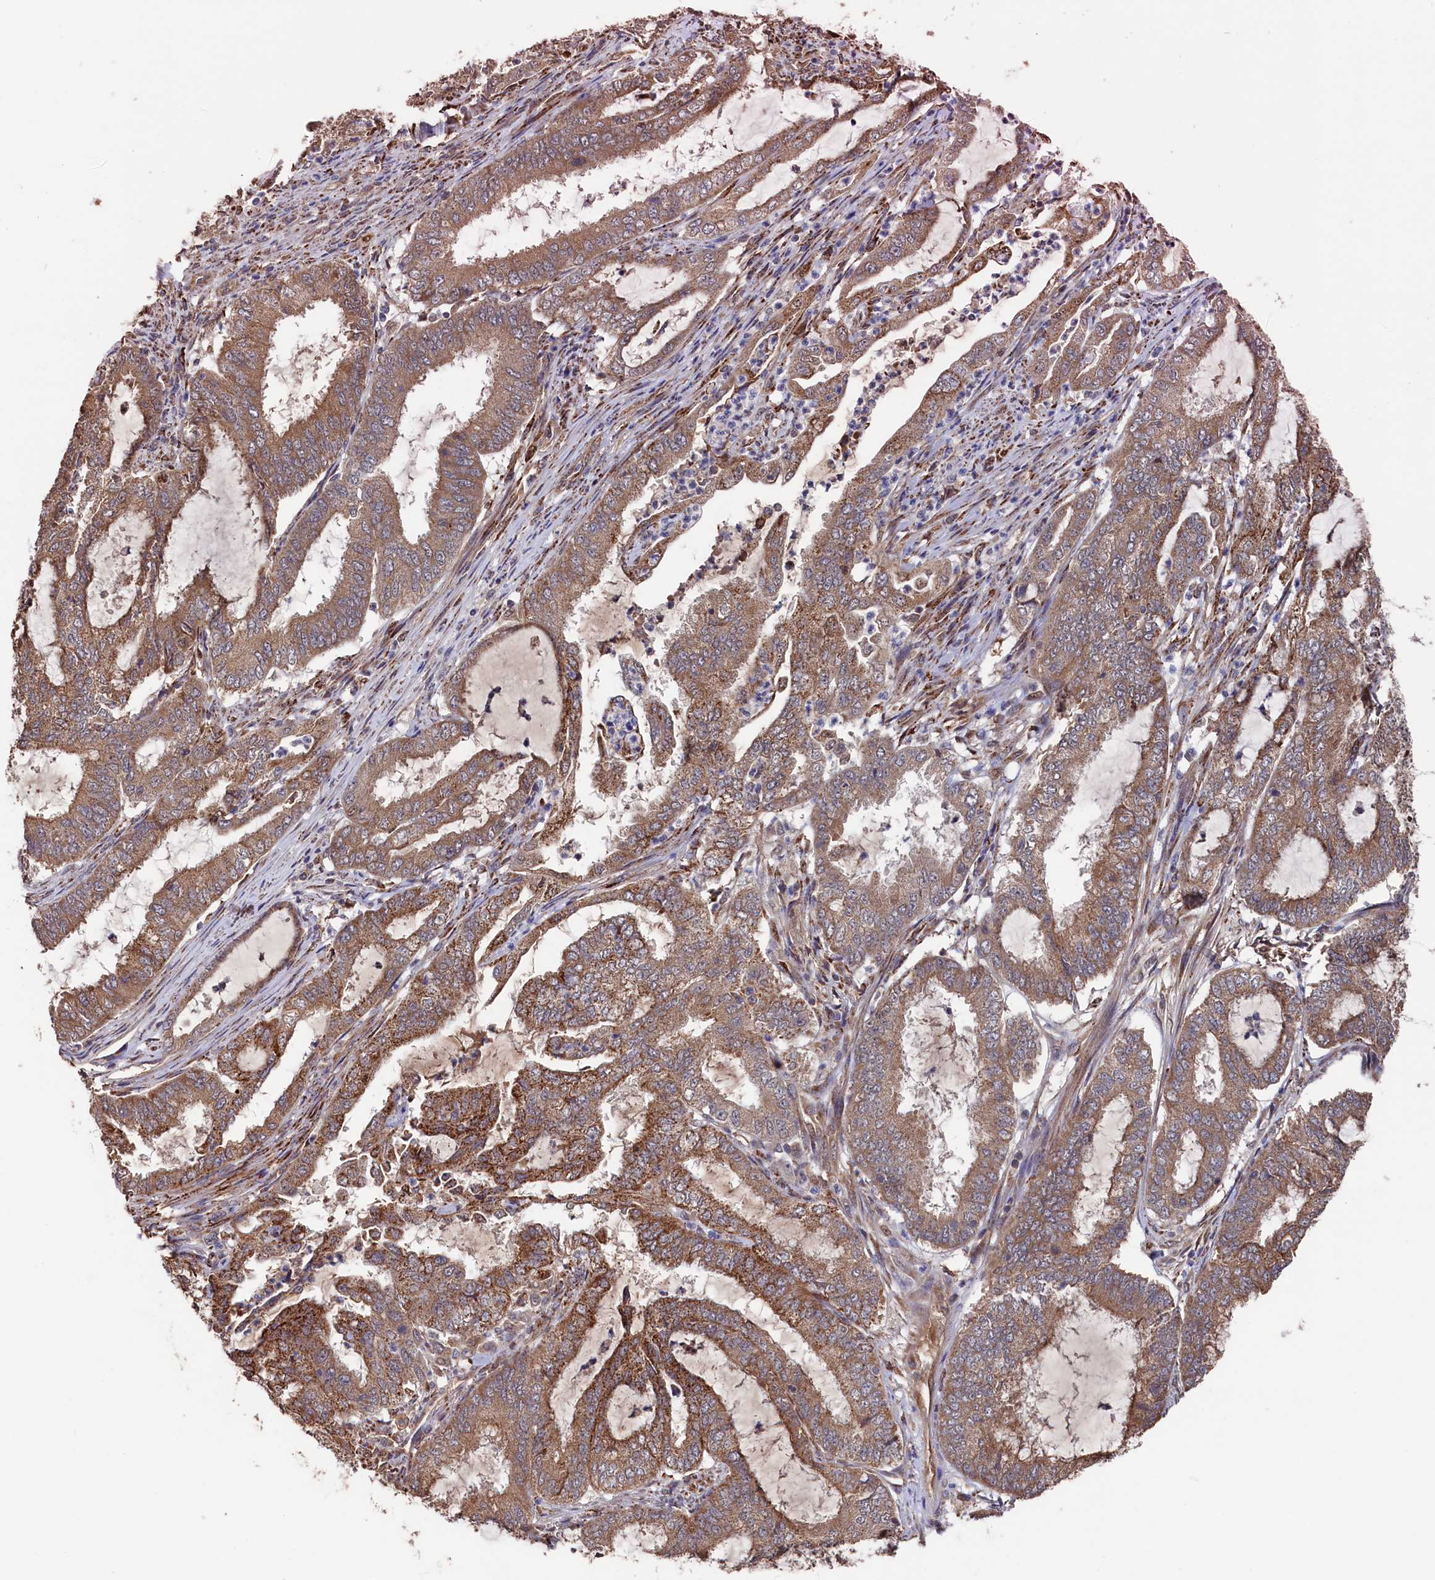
{"staining": {"intensity": "moderate", "quantity": ">75%", "location": "cytoplasmic/membranous"}, "tissue": "endometrial cancer", "cell_type": "Tumor cells", "image_type": "cancer", "snomed": [{"axis": "morphology", "description": "Adenocarcinoma, NOS"}, {"axis": "topography", "description": "Endometrium"}], "caption": "Human endometrial cancer stained with a brown dye displays moderate cytoplasmic/membranous positive positivity in about >75% of tumor cells.", "gene": "SLC12A4", "patient": {"sex": "female", "age": 51}}